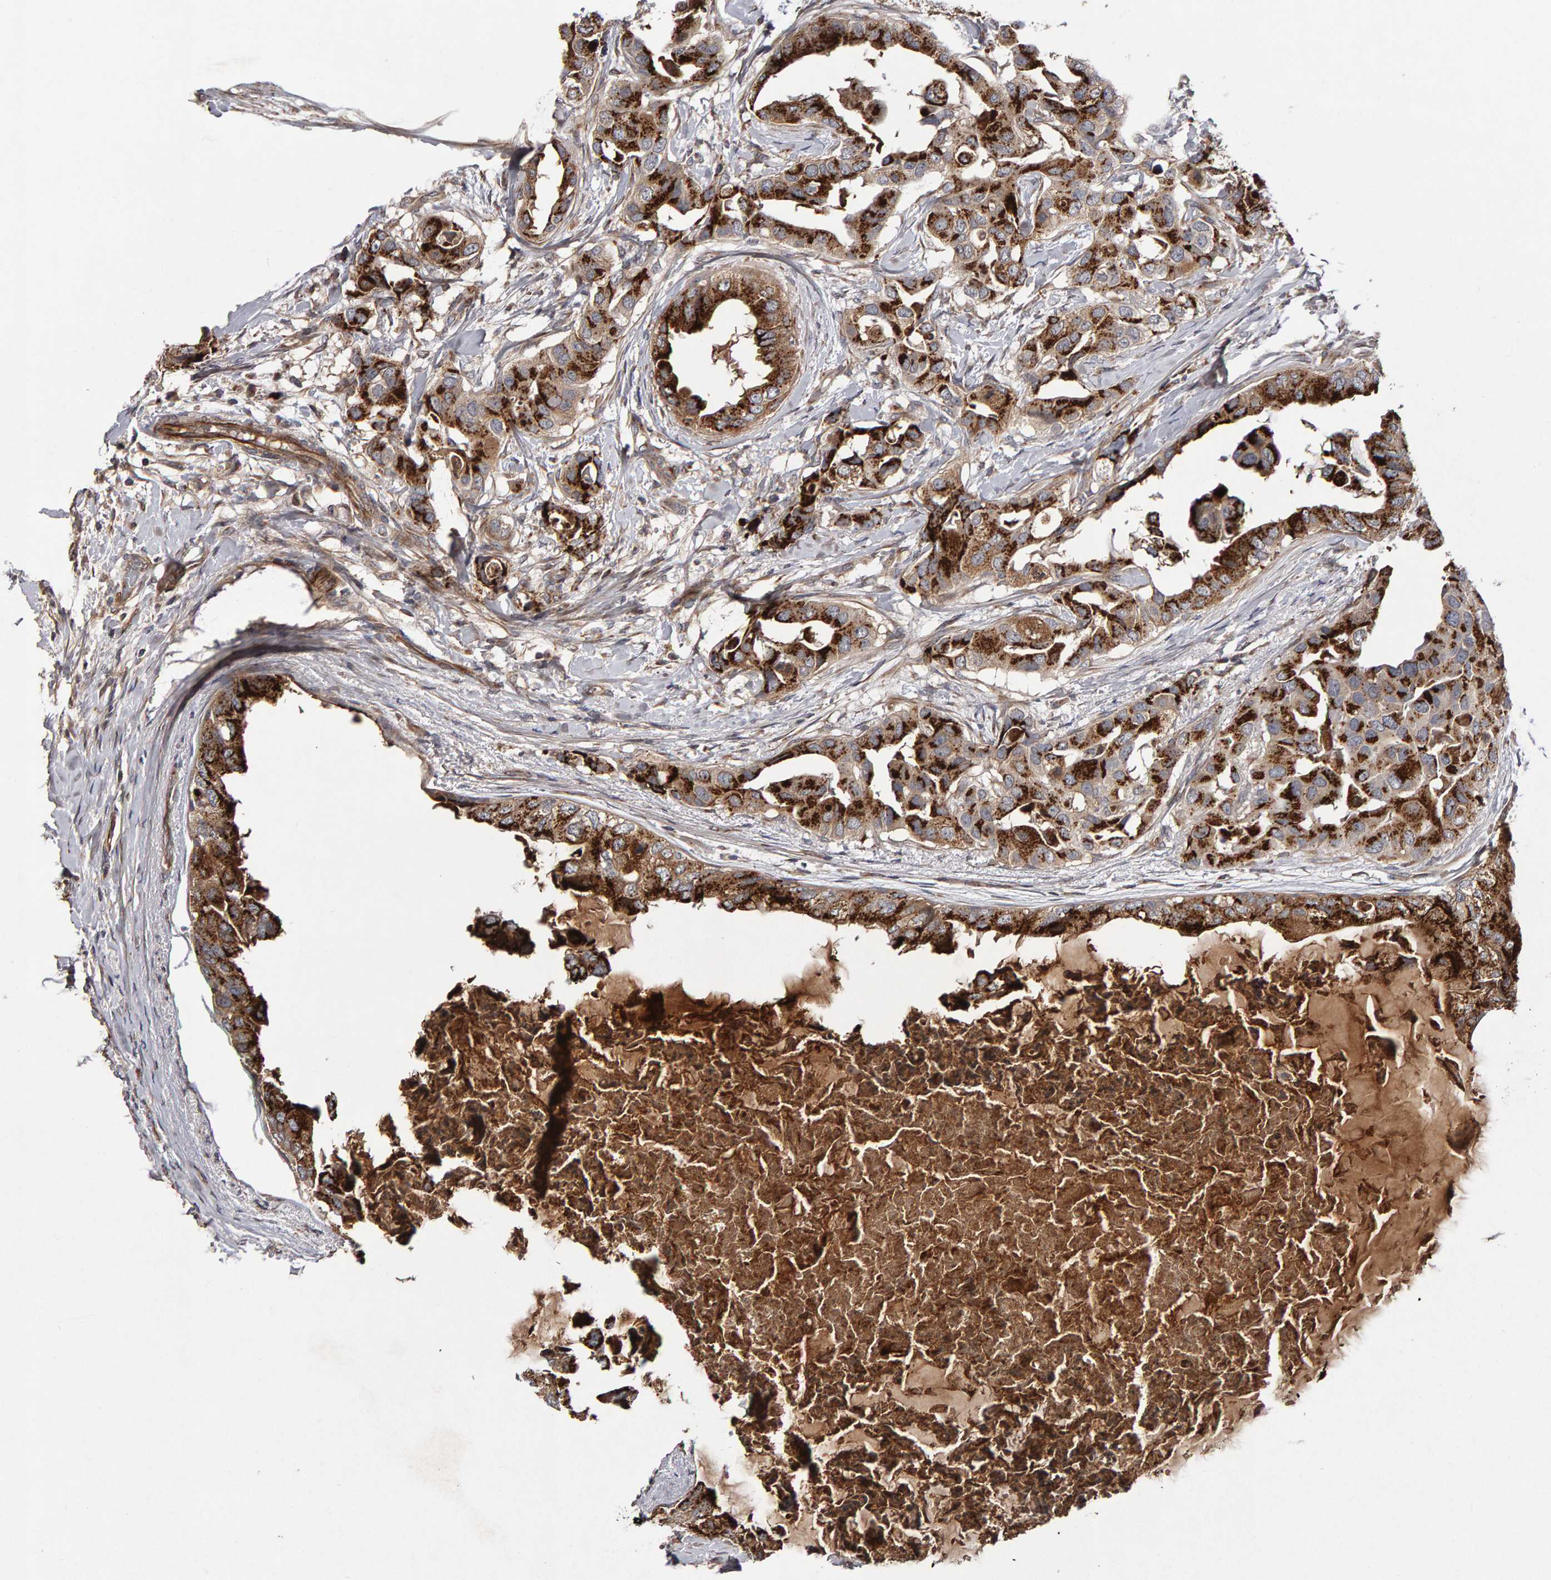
{"staining": {"intensity": "strong", "quantity": ">75%", "location": "cytoplasmic/membranous"}, "tissue": "breast cancer", "cell_type": "Tumor cells", "image_type": "cancer", "snomed": [{"axis": "morphology", "description": "Duct carcinoma"}, {"axis": "topography", "description": "Breast"}], "caption": "This photomicrograph exhibits immunohistochemistry (IHC) staining of human intraductal carcinoma (breast), with high strong cytoplasmic/membranous staining in approximately >75% of tumor cells.", "gene": "CANT1", "patient": {"sex": "female", "age": 40}}